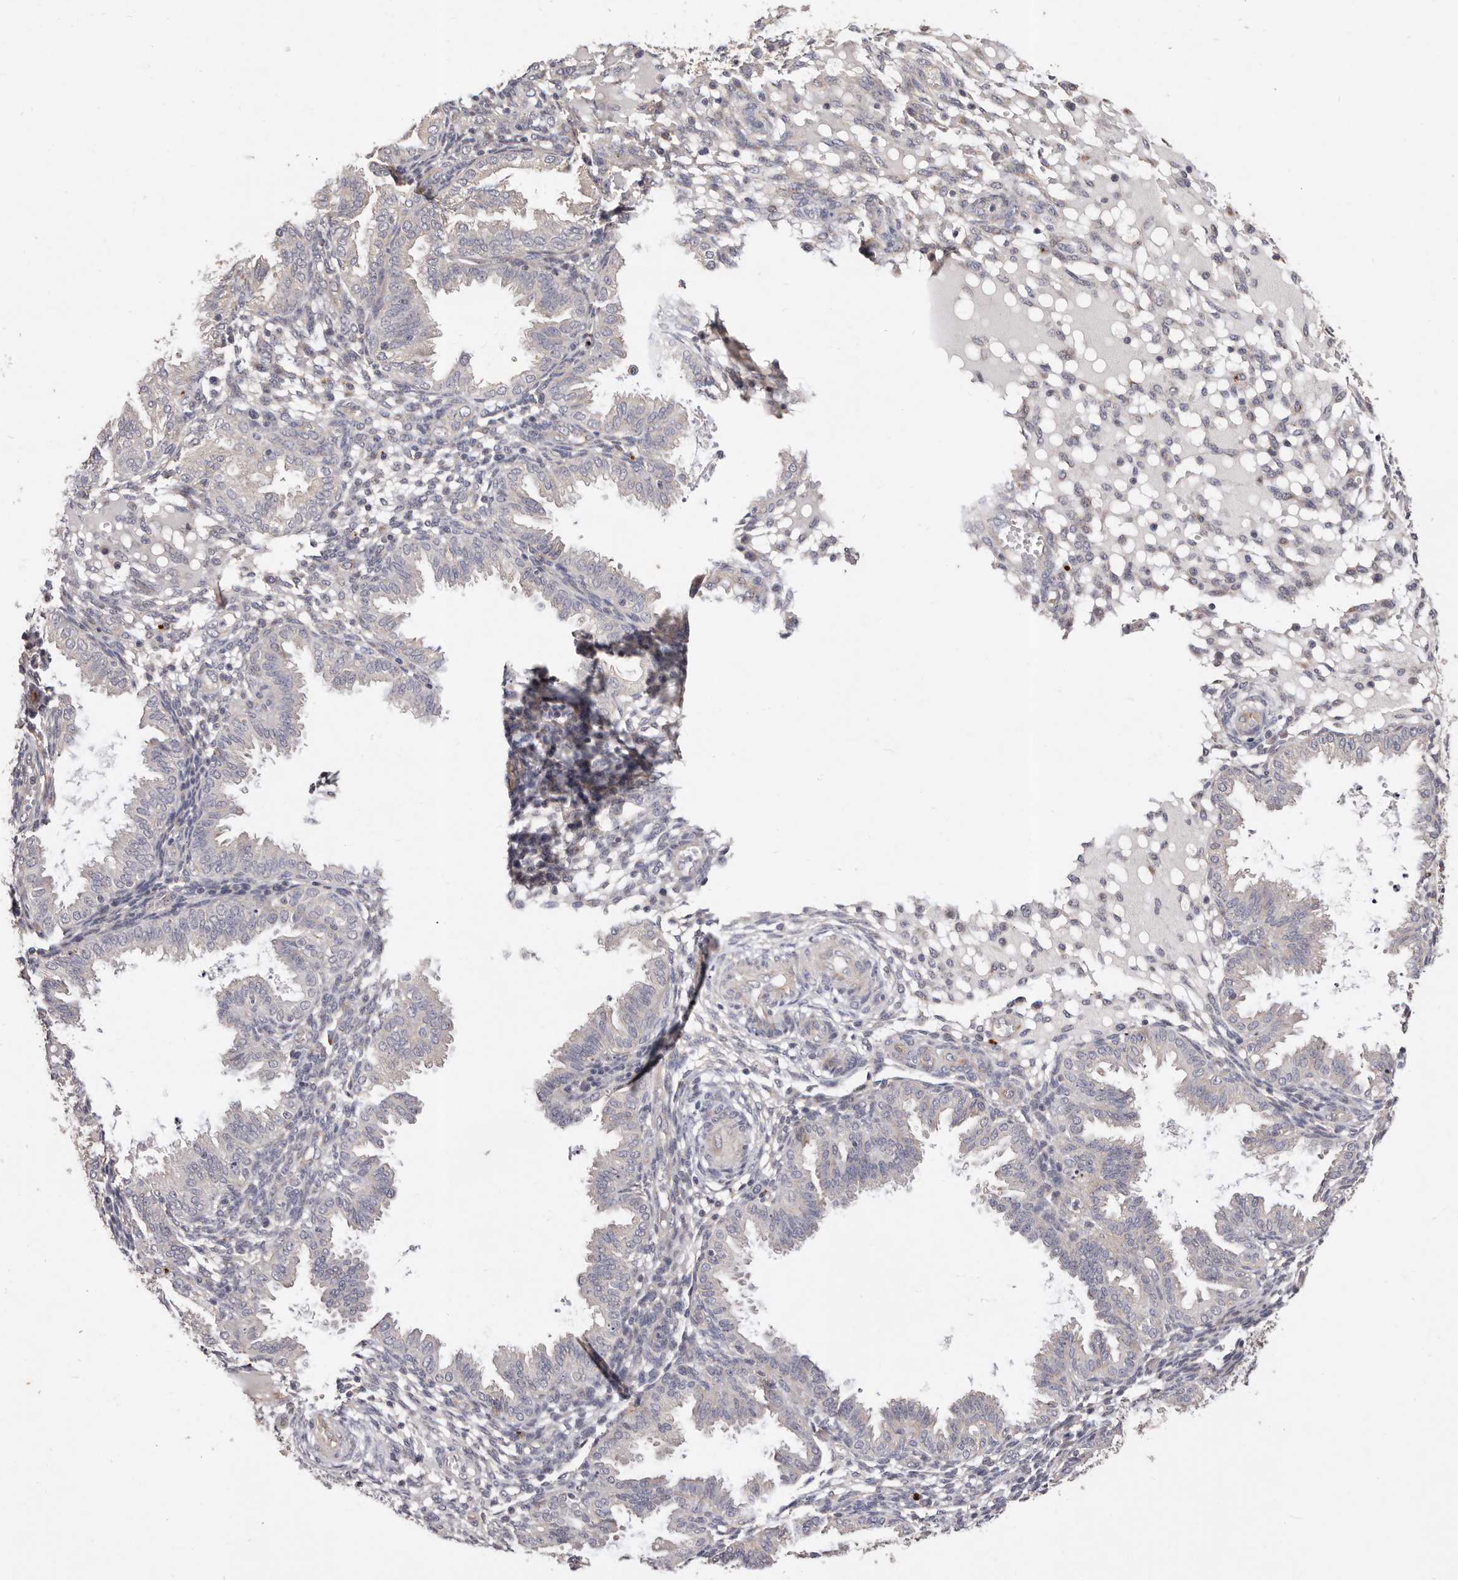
{"staining": {"intensity": "negative", "quantity": "none", "location": "none"}, "tissue": "endometrium", "cell_type": "Cells in endometrial stroma", "image_type": "normal", "snomed": [{"axis": "morphology", "description": "Normal tissue, NOS"}, {"axis": "topography", "description": "Endometrium"}], "caption": "This is an immunohistochemistry (IHC) image of benign human endometrium. There is no expression in cells in endometrial stroma.", "gene": "THBS3", "patient": {"sex": "female", "age": 33}}